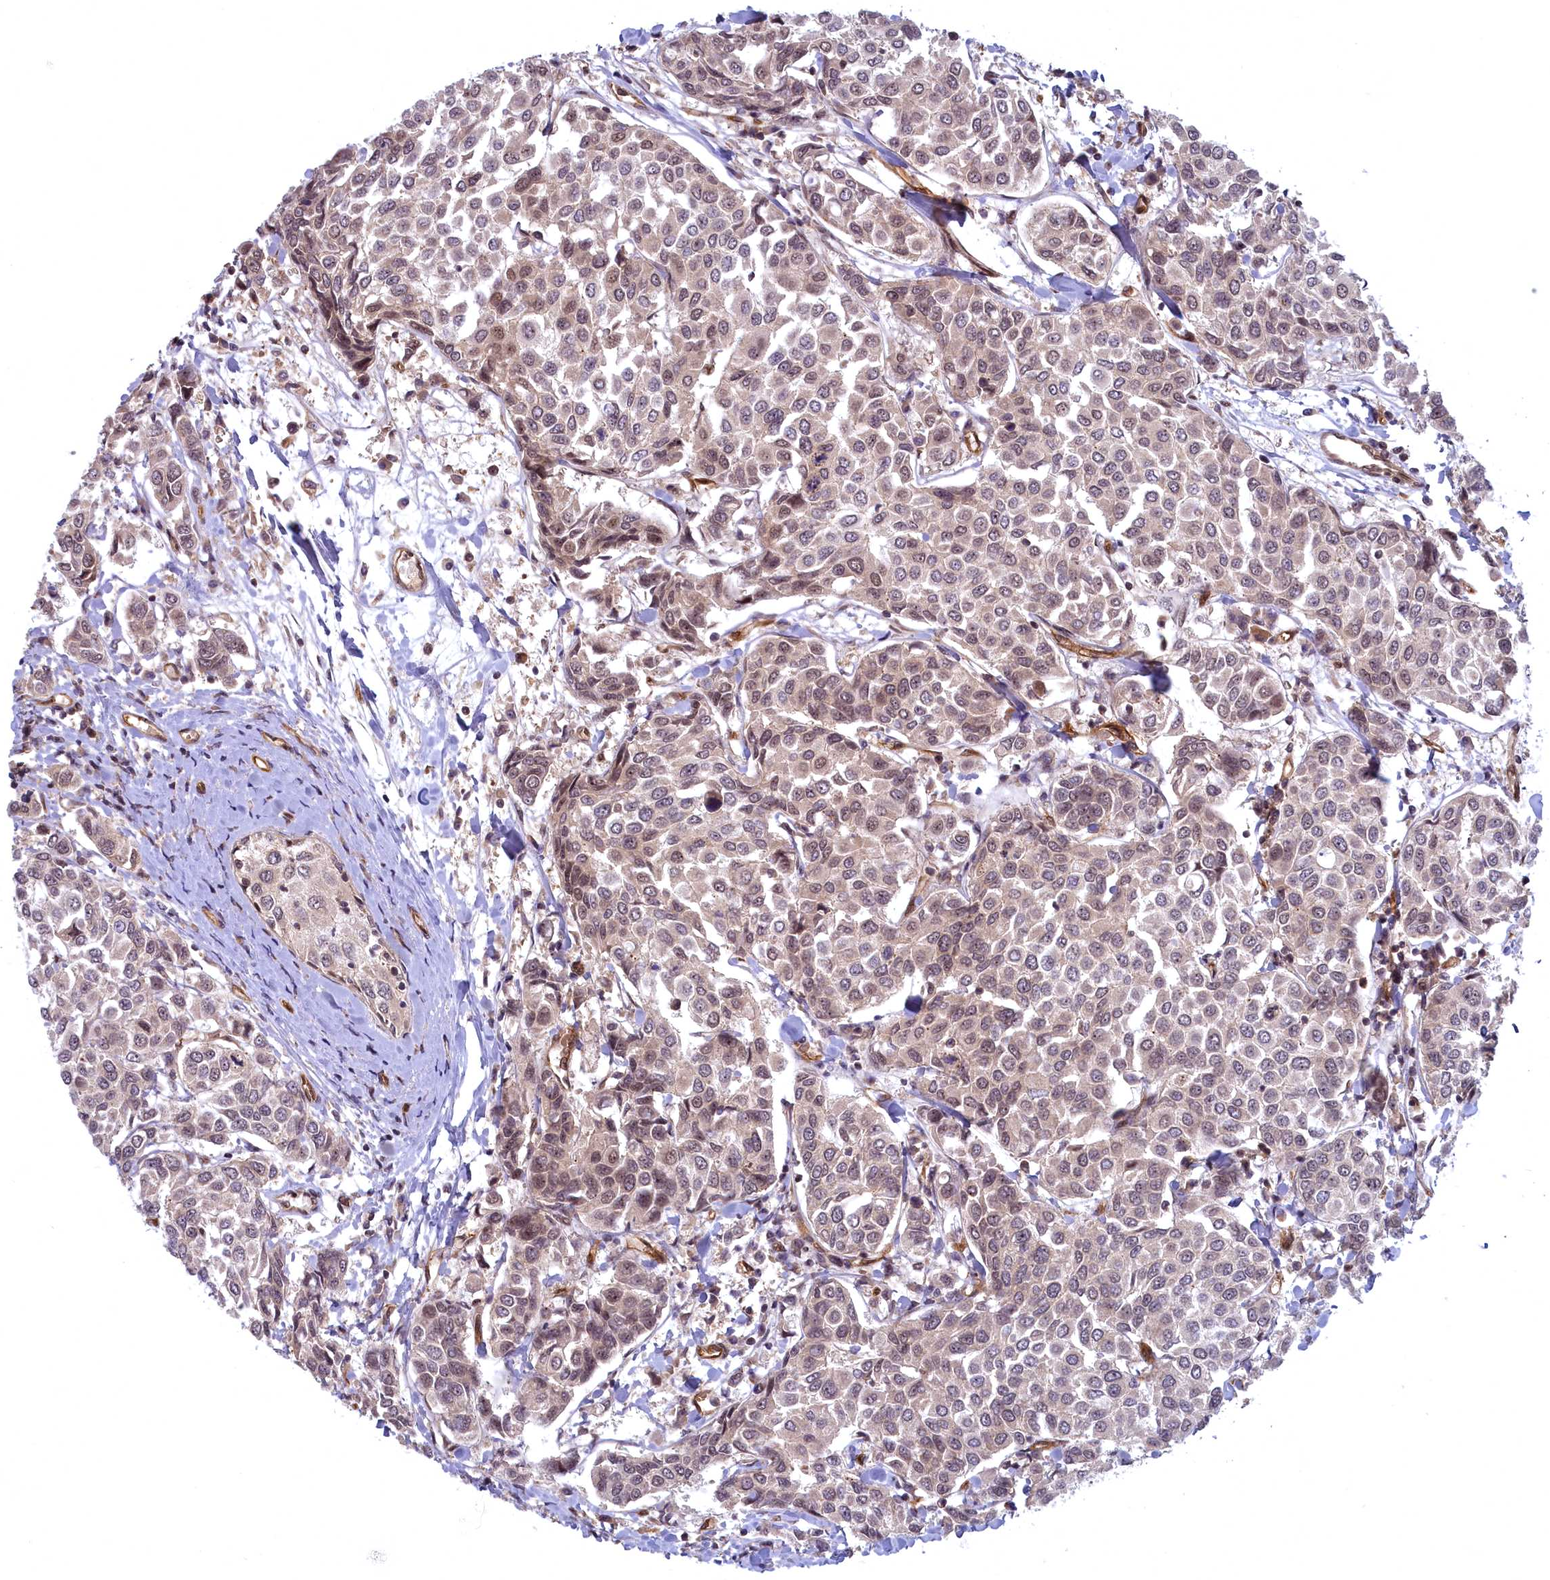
{"staining": {"intensity": "weak", "quantity": "25%-75%", "location": "cytoplasmic/membranous,nuclear"}, "tissue": "breast cancer", "cell_type": "Tumor cells", "image_type": "cancer", "snomed": [{"axis": "morphology", "description": "Duct carcinoma"}, {"axis": "topography", "description": "Breast"}], "caption": "Immunohistochemistry (IHC) micrograph of breast cancer stained for a protein (brown), which demonstrates low levels of weak cytoplasmic/membranous and nuclear positivity in about 25%-75% of tumor cells.", "gene": "SNRK", "patient": {"sex": "female", "age": 55}}